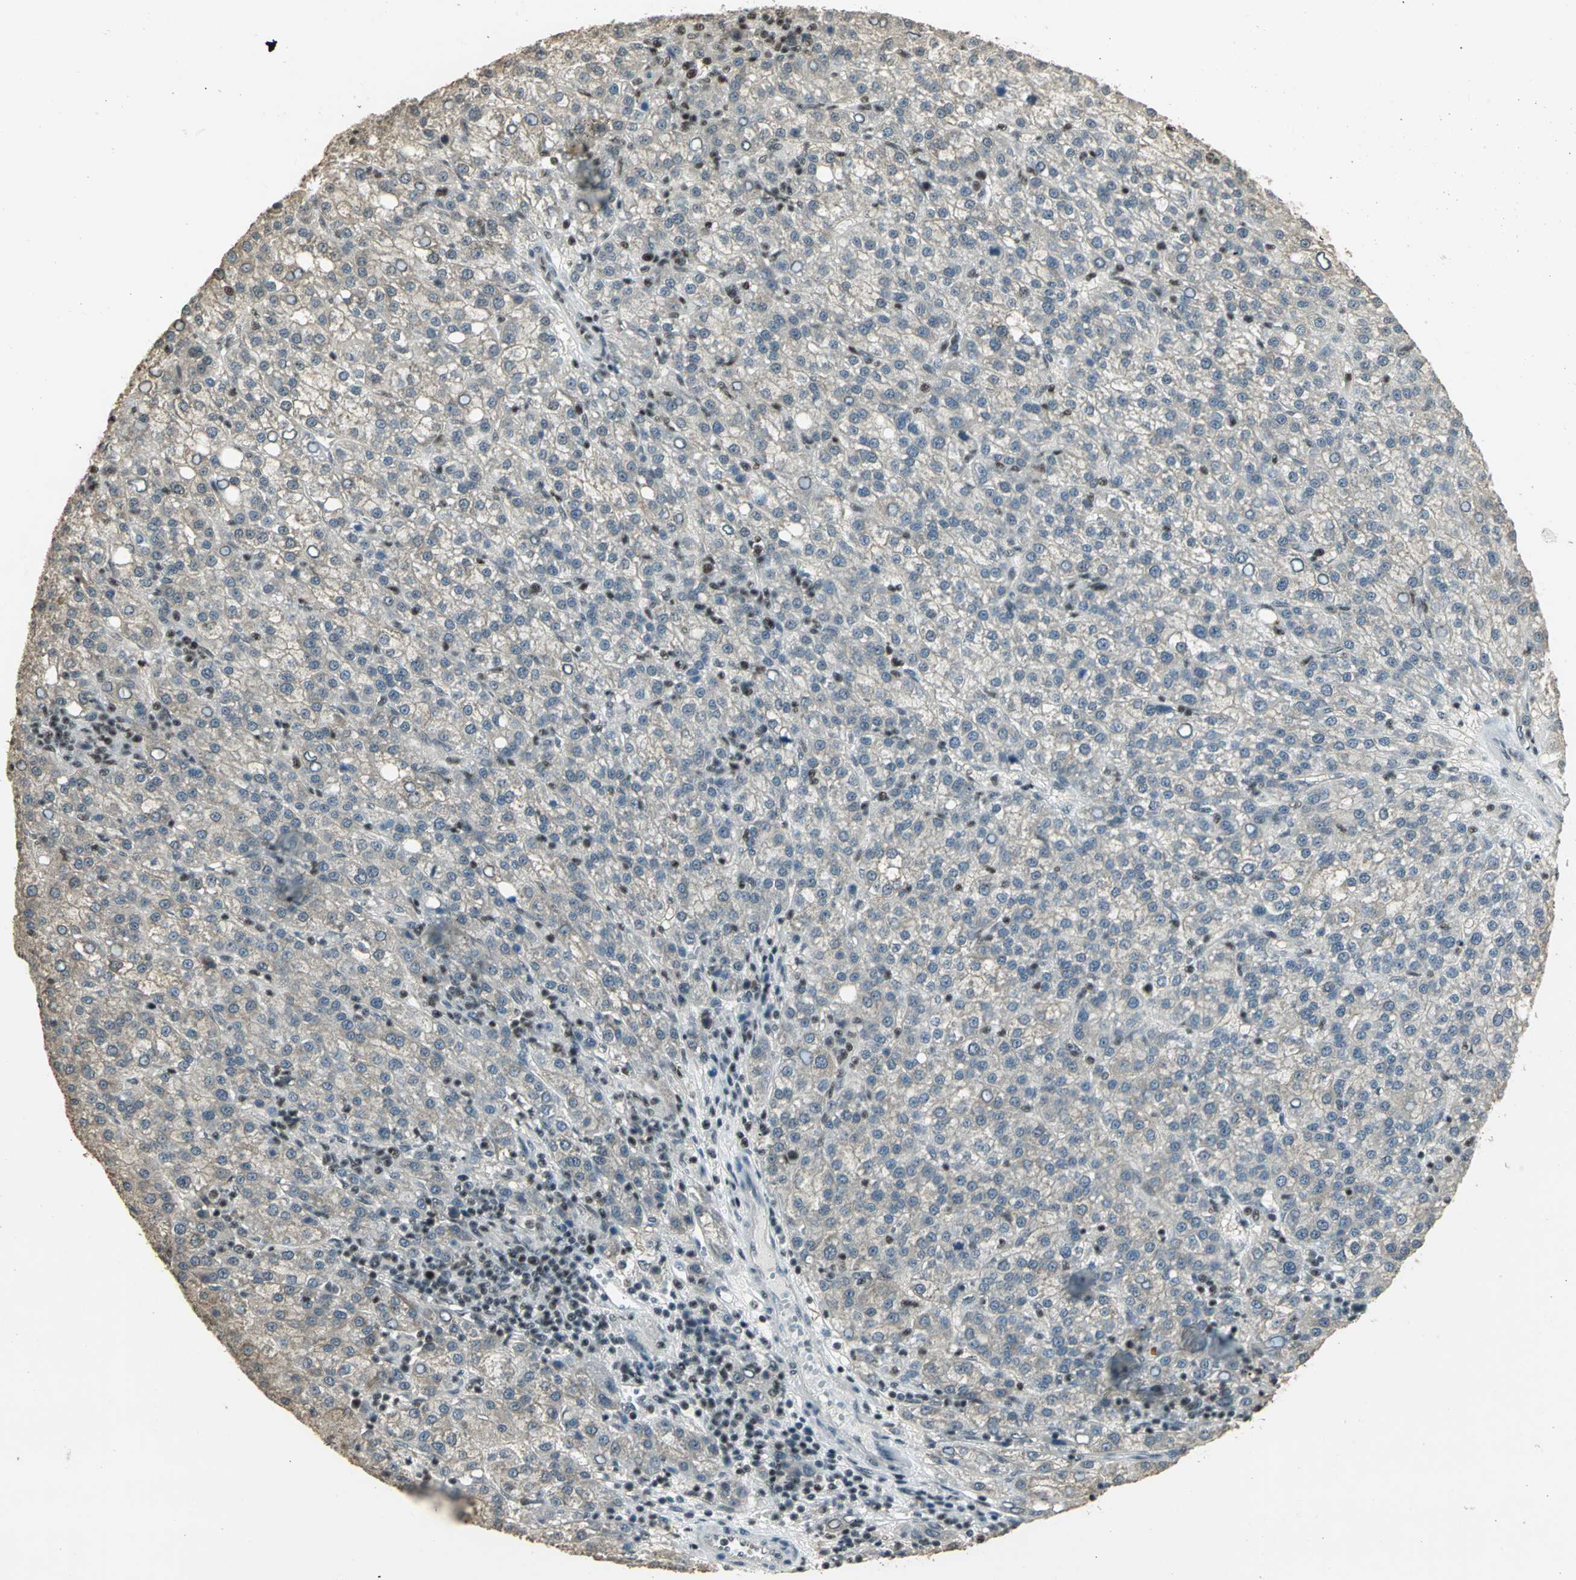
{"staining": {"intensity": "negative", "quantity": "none", "location": "none"}, "tissue": "liver cancer", "cell_type": "Tumor cells", "image_type": "cancer", "snomed": [{"axis": "morphology", "description": "Carcinoma, Hepatocellular, NOS"}, {"axis": "topography", "description": "Liver"}], "caption": "Tumor cells are negative for protein expression in human liver hepatocellular carcinoma. The staining is performed using DAB (3,3'-diaminobenzidine) brown chromogen with nuclei counter-stained in using hematoxylin.", "gene": "ELF1", "patient": {"sex": "female", "age": 58}}